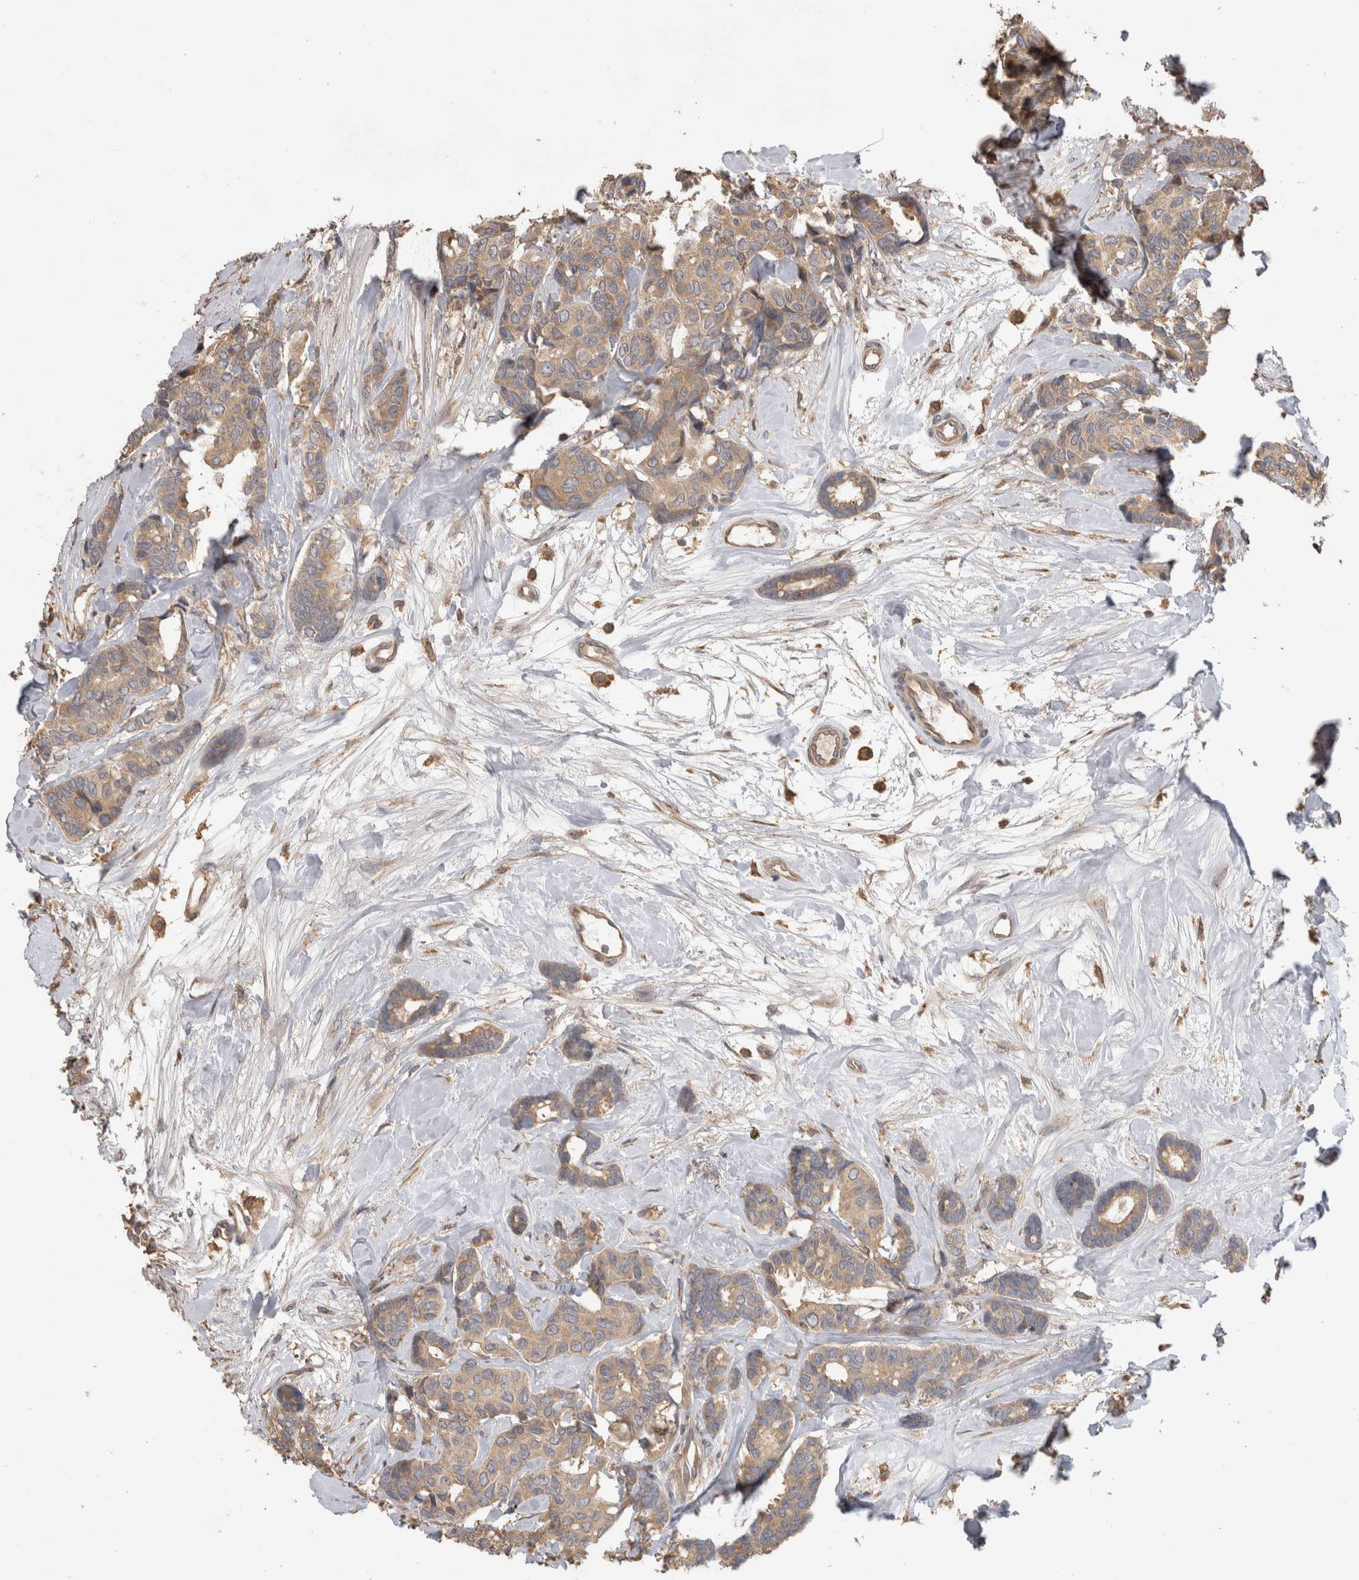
{"staining": {"intensity": "weak", "quantity": ">75%", "location": "cytoplasmic/membranous"}, "tissue": "breast cancer", "cell_type": "Tumor cells", "image_type": "cancer", "snomed": [{"axis": "morphology", "description": "Duct carcinoma"}, {"axis": "topography", "description": "Breast"}], "caption": "A brown stain labels weak cytoplasmic/membranous expression of a protein in human breast cancer (intraductal carcinoma) tumor cells.", "gene": "TBCE", "patient": {"sex": "female", "age": 87}}